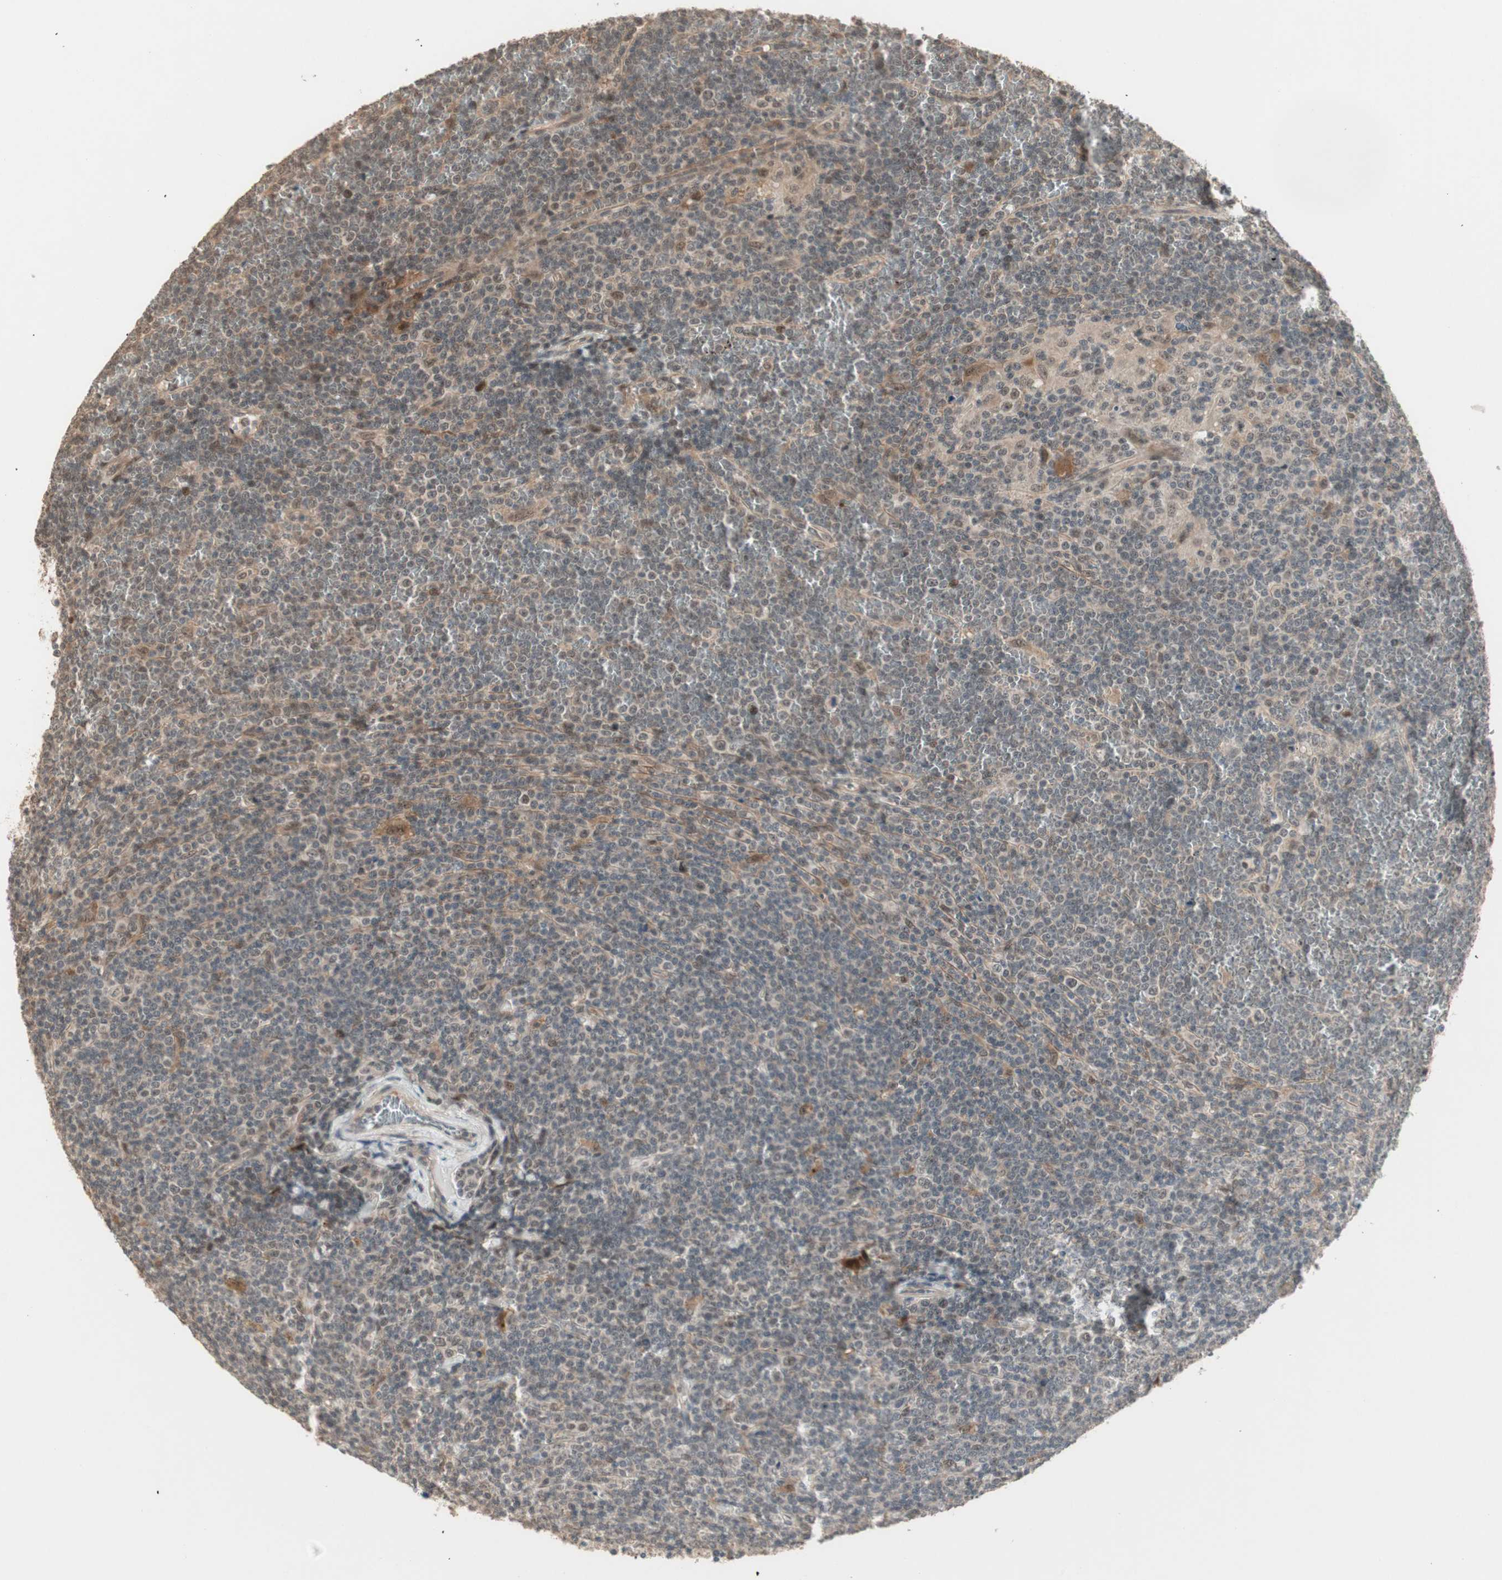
{"staining": {"intensity": "weak", "quantity": "25%-75%", "location": "cytoplasmic/membranous,nuclear"}, "tissue": "lymphoma", "cell_type": "Tumor cells", "image_type": "cancer", "snomed": [{"axis": "morphology", "description": "Malignant lymphoma, non-Hodgkin's type, Low grade"}, {"axis": "topography", "description": "Spleen"}], "caption": "The micrograph shows immunohistochemical staining of lymphoma. There is weak cytoplasmic/membranous and nuclear expression is present in about 25%-75% of tumor cells.", "gene": "ZSCAN31", "patient": {"sex": "female", "age": 19}}